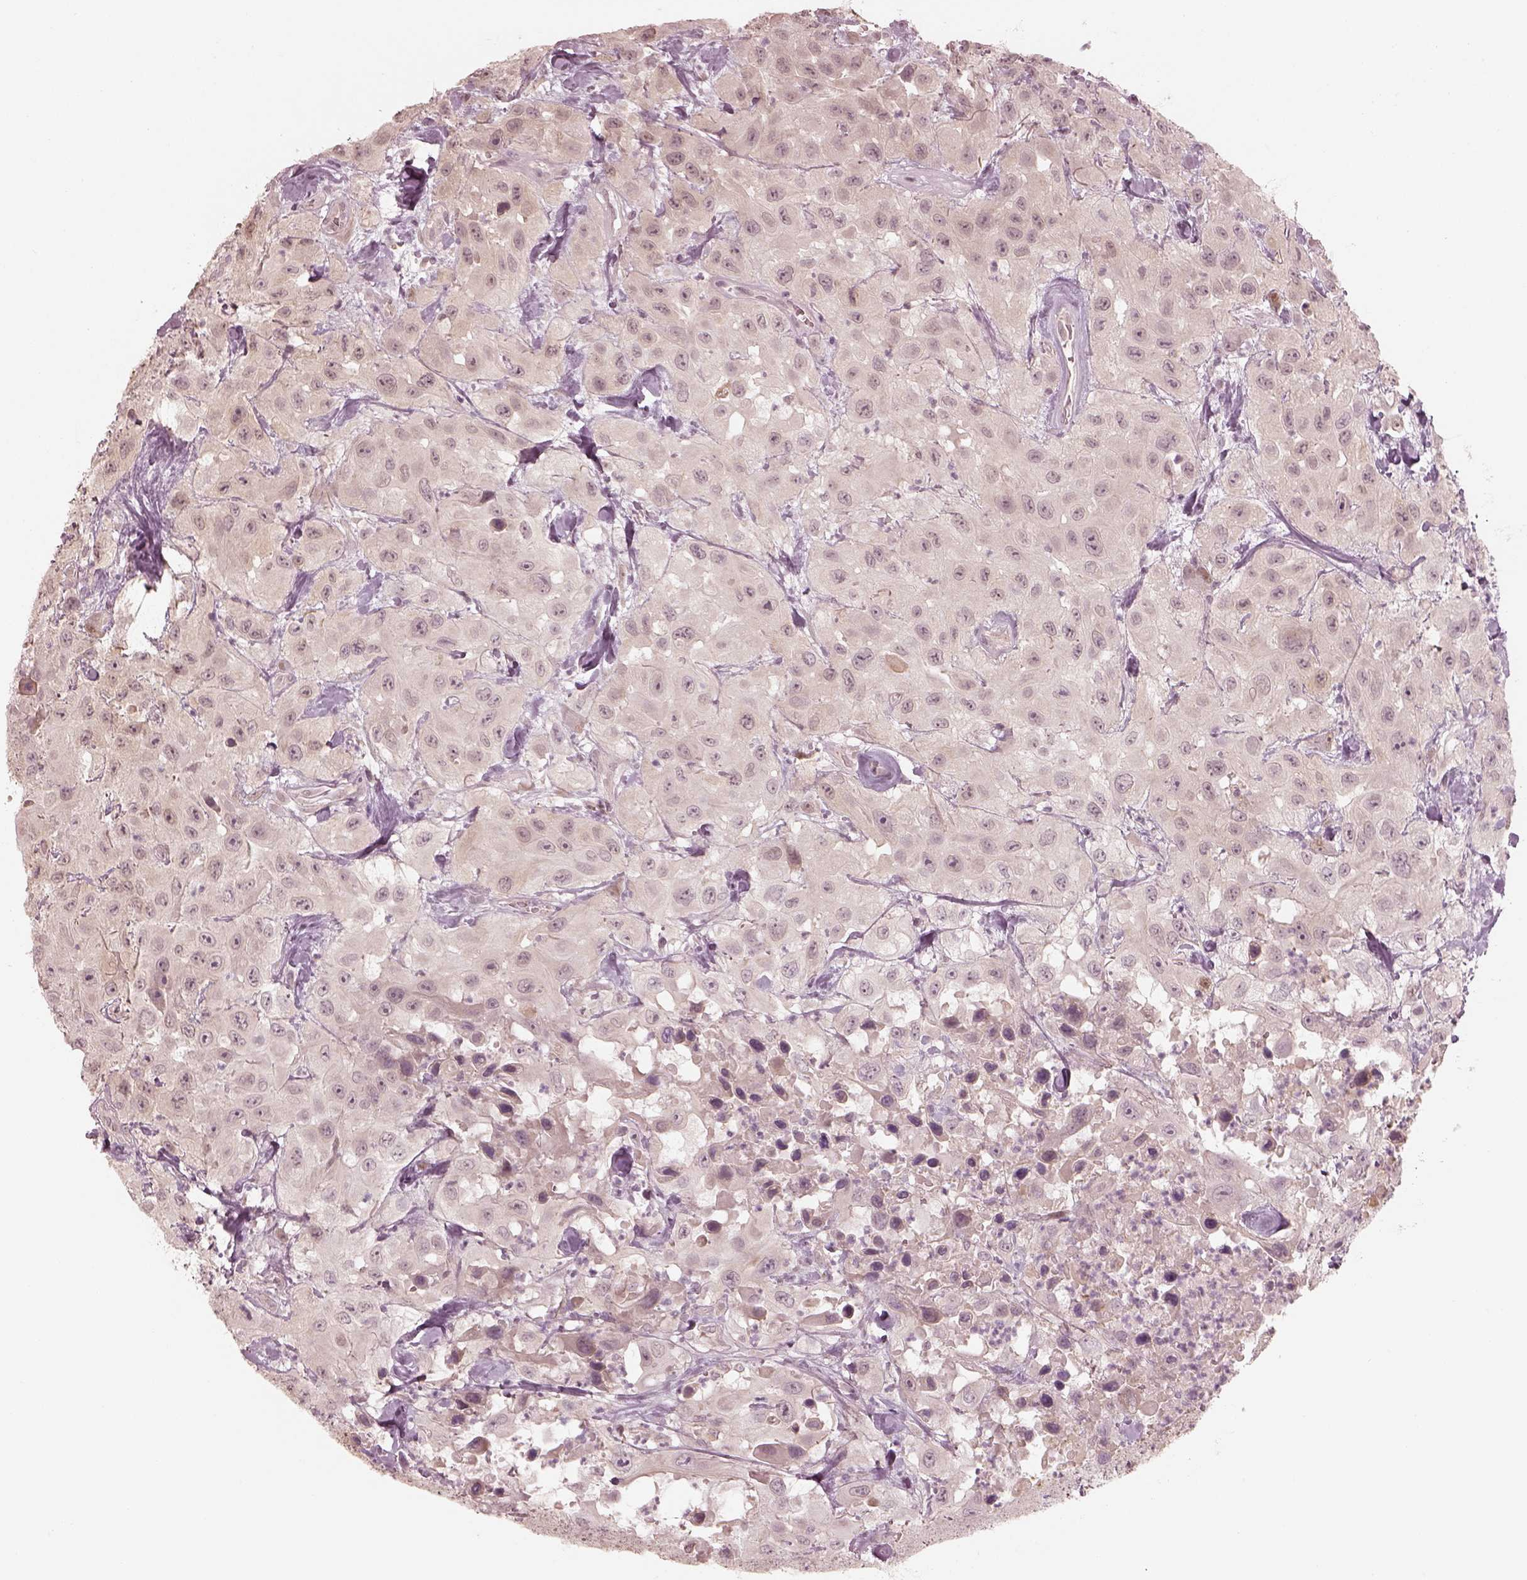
{"staining": {"intensity": "negative", "quantity": "none", "location": "none"}, "tissue": "urothelial cancer", "cell_type": "Tumor cells", "image_type": "cancer", "snomed": [{"axis": "morphology", "description": "Urothelial carcinoma, High grade"}, {"axis": "topography", "description": "Urinary bladder"}], "caption": "The image reveals no staining of tumor cells in urothelial cancer.", "gene": "IQCB1", "patient": {"sex": "male", "age": 79}}